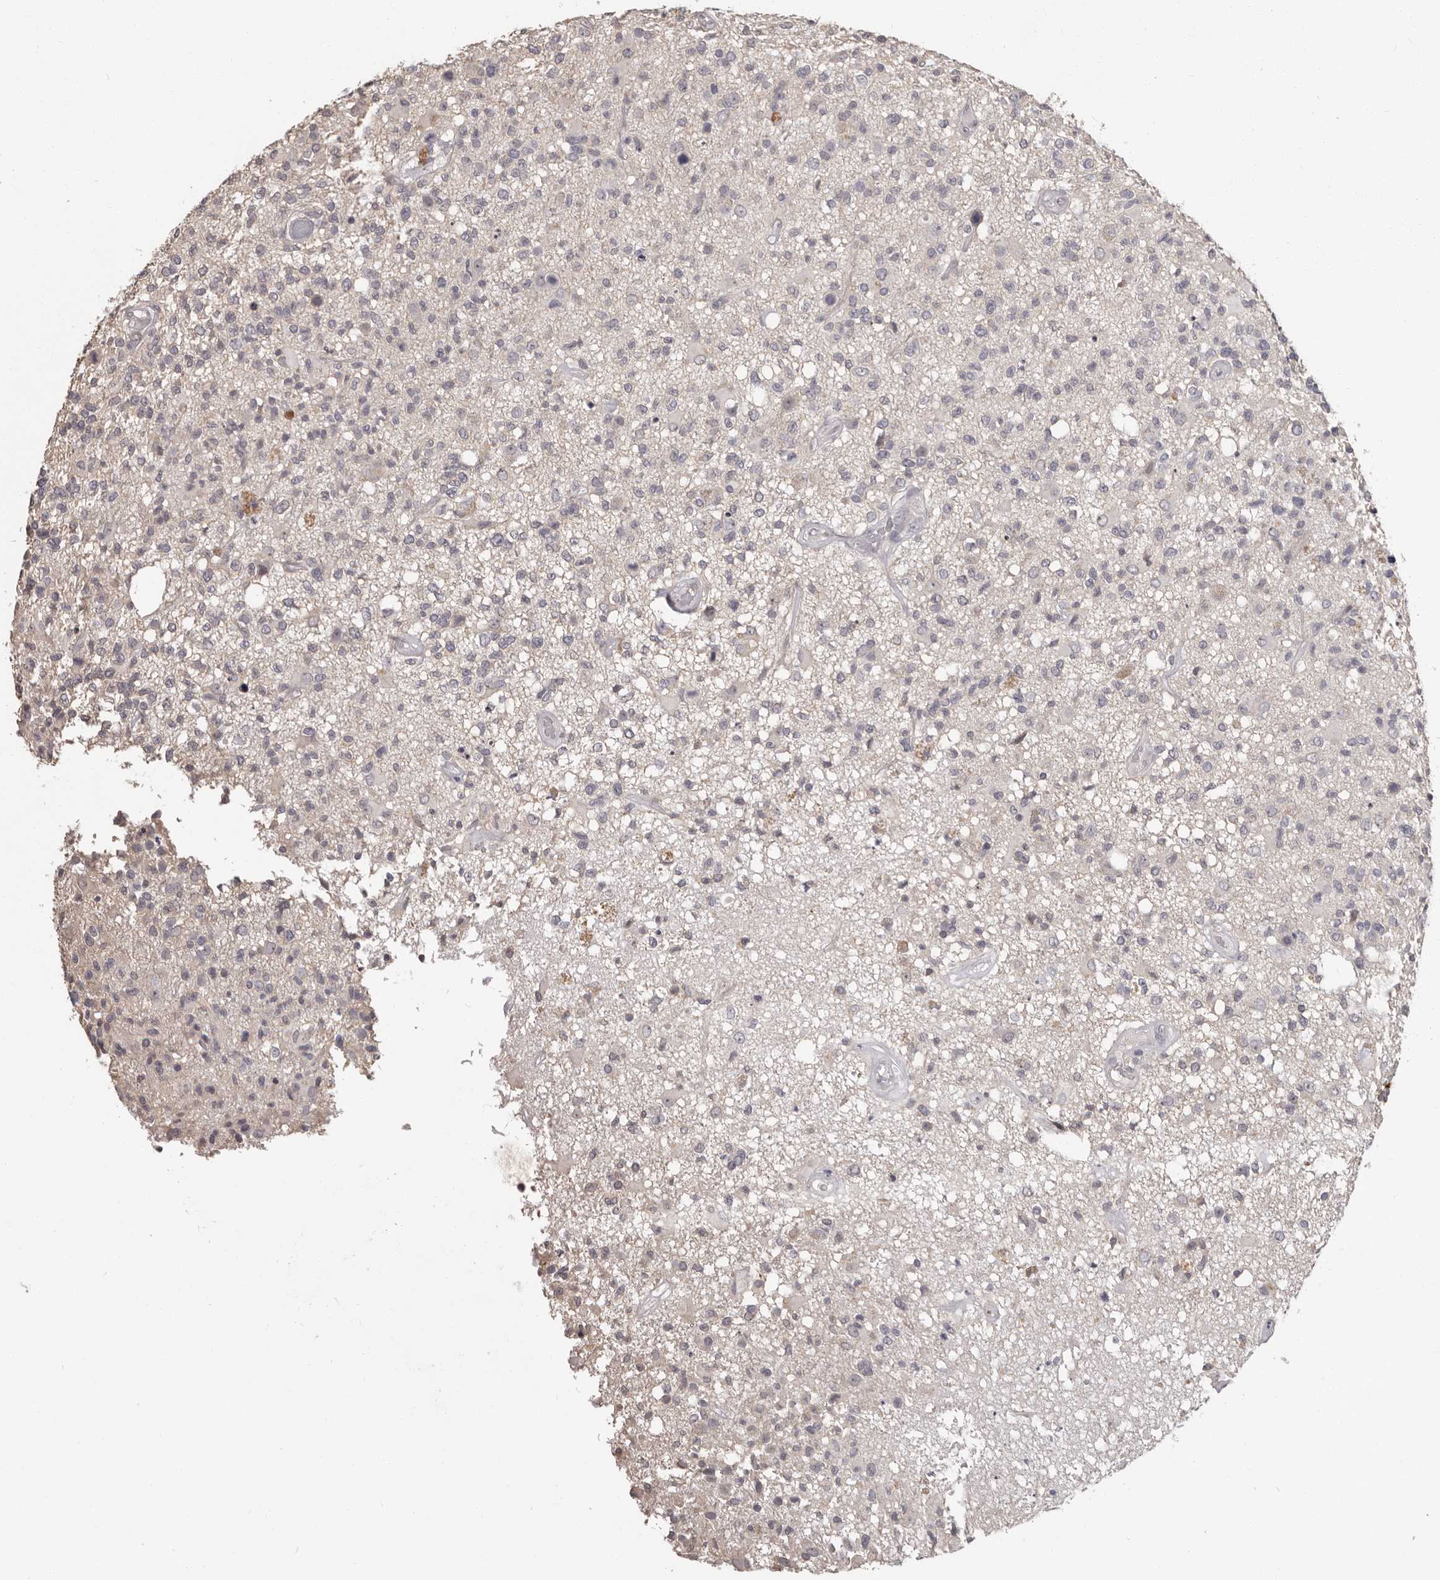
{"staining": {"intensity": "negative", "quantity": "none", "location": "none"}, "tissue": "glioma", "cell_type": "Tumor cells", "image_type": "cancer", "snomed": [{"axis": "morphology", "description": "Glioma, malignant, High grade"}, {"axis": "morphology", "description": "Glioblastoma, NOS"}, {"axis": "topography", "description": "Brain"}], "caption": "Human glioma stained for a protein using immunohistochemistry (IHC) exhibits no staining in tumor cells.", "gene": "GPR157", "patient": {"sex": "male", "age": 60}}